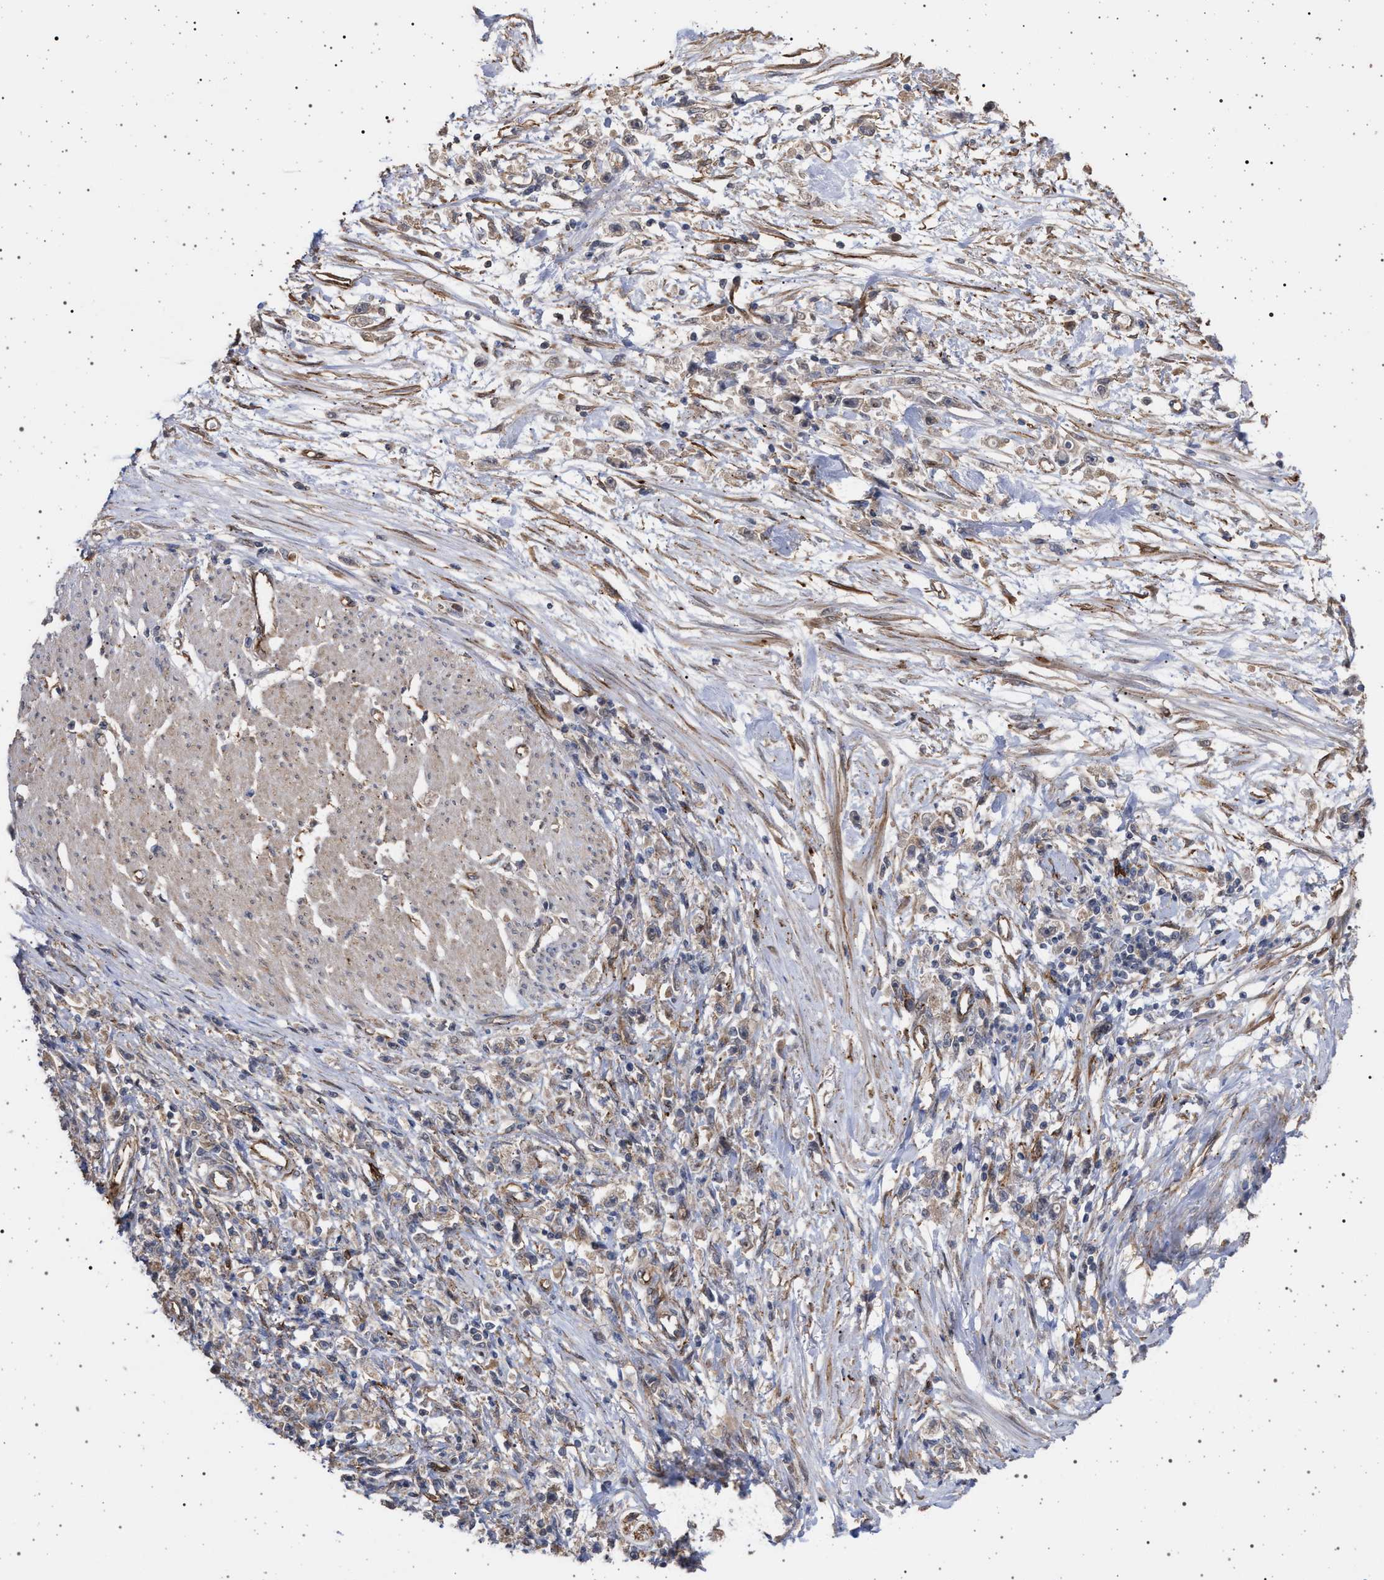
{"staining": {"intensity": "weak", "quantity": "<25%", "location": "cytoplasmic/membranous"}, "tissue": "stomach cancer", "cell_type": "Tumor cells", "image_type": "cancer", "snomed": [{"axis": "morphology", "description": "Adenocarcinoma, NOS"}, {"axis": "topography", "description": "Stomach"}], "caption": "IHC of human stomach cancer (adenocarcinoma) demonstrates no staining in tumor cells.", "gene": "IFT20", "patient": {"sex": "female", "age": 59}}